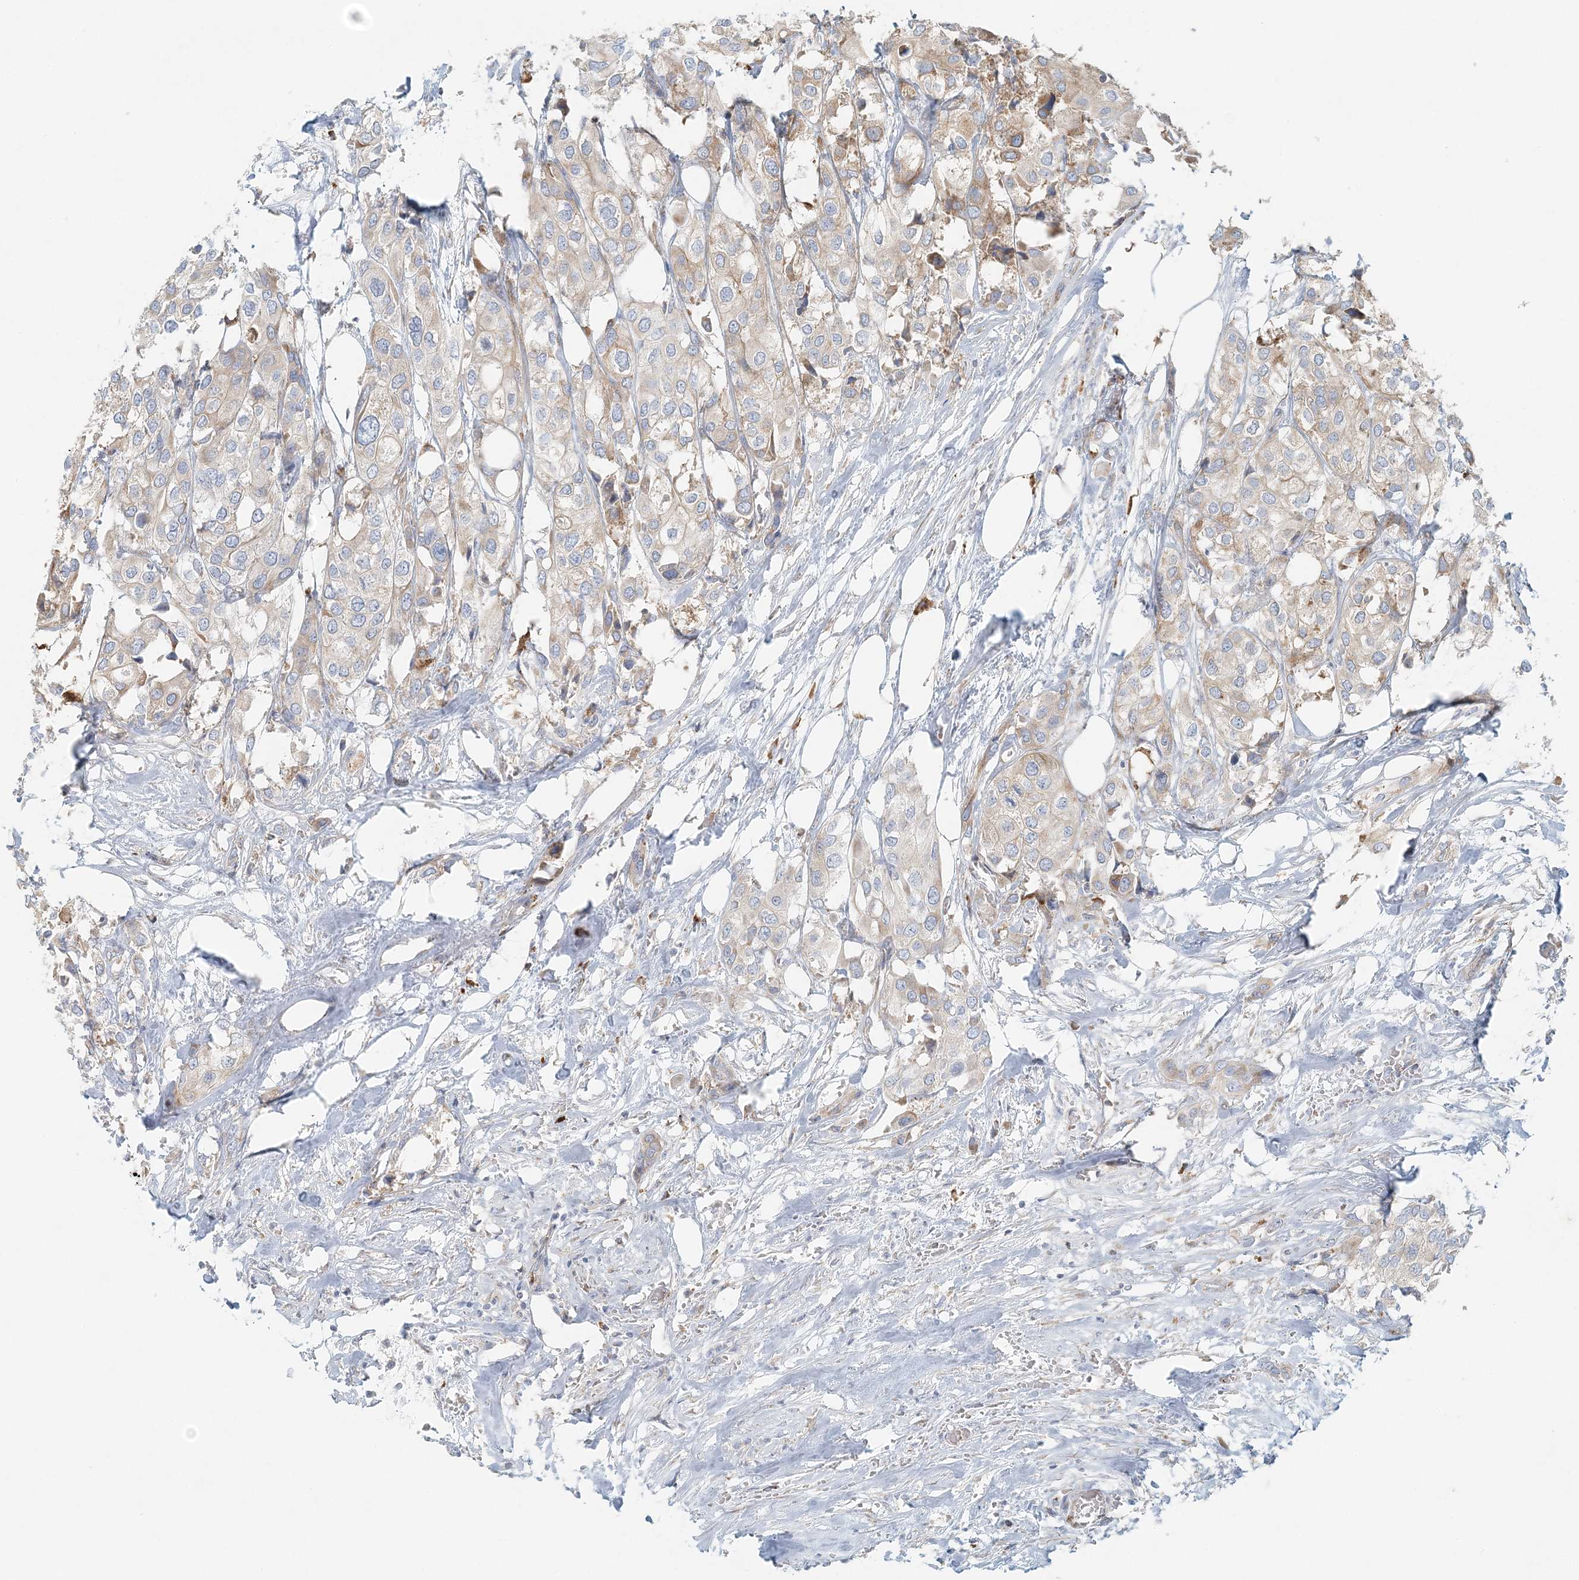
{"staining": {"intensity": "weak", "quantity": "<25%", "location": "cytoplasmic/membranous"}, "tissue": "urothelial cancer", "cell_type": "Tumor cells", "image_type": "cancer", "snomed": [{"axis": "morphology", "description": "Urothelial carcinoma, High grade"}, {"axis": "topography", "description": "Urinary bladder"}], "caption": "IHC of high-grade urothelial carcinoma reveals no expression in tumor cells. (DAB (3,3'-diaminobenzidine) IHC visualized using brightfield microscopy, high magnification).", "gene": "STK11IP", "patient": {"sex": "male", "age": 64}}